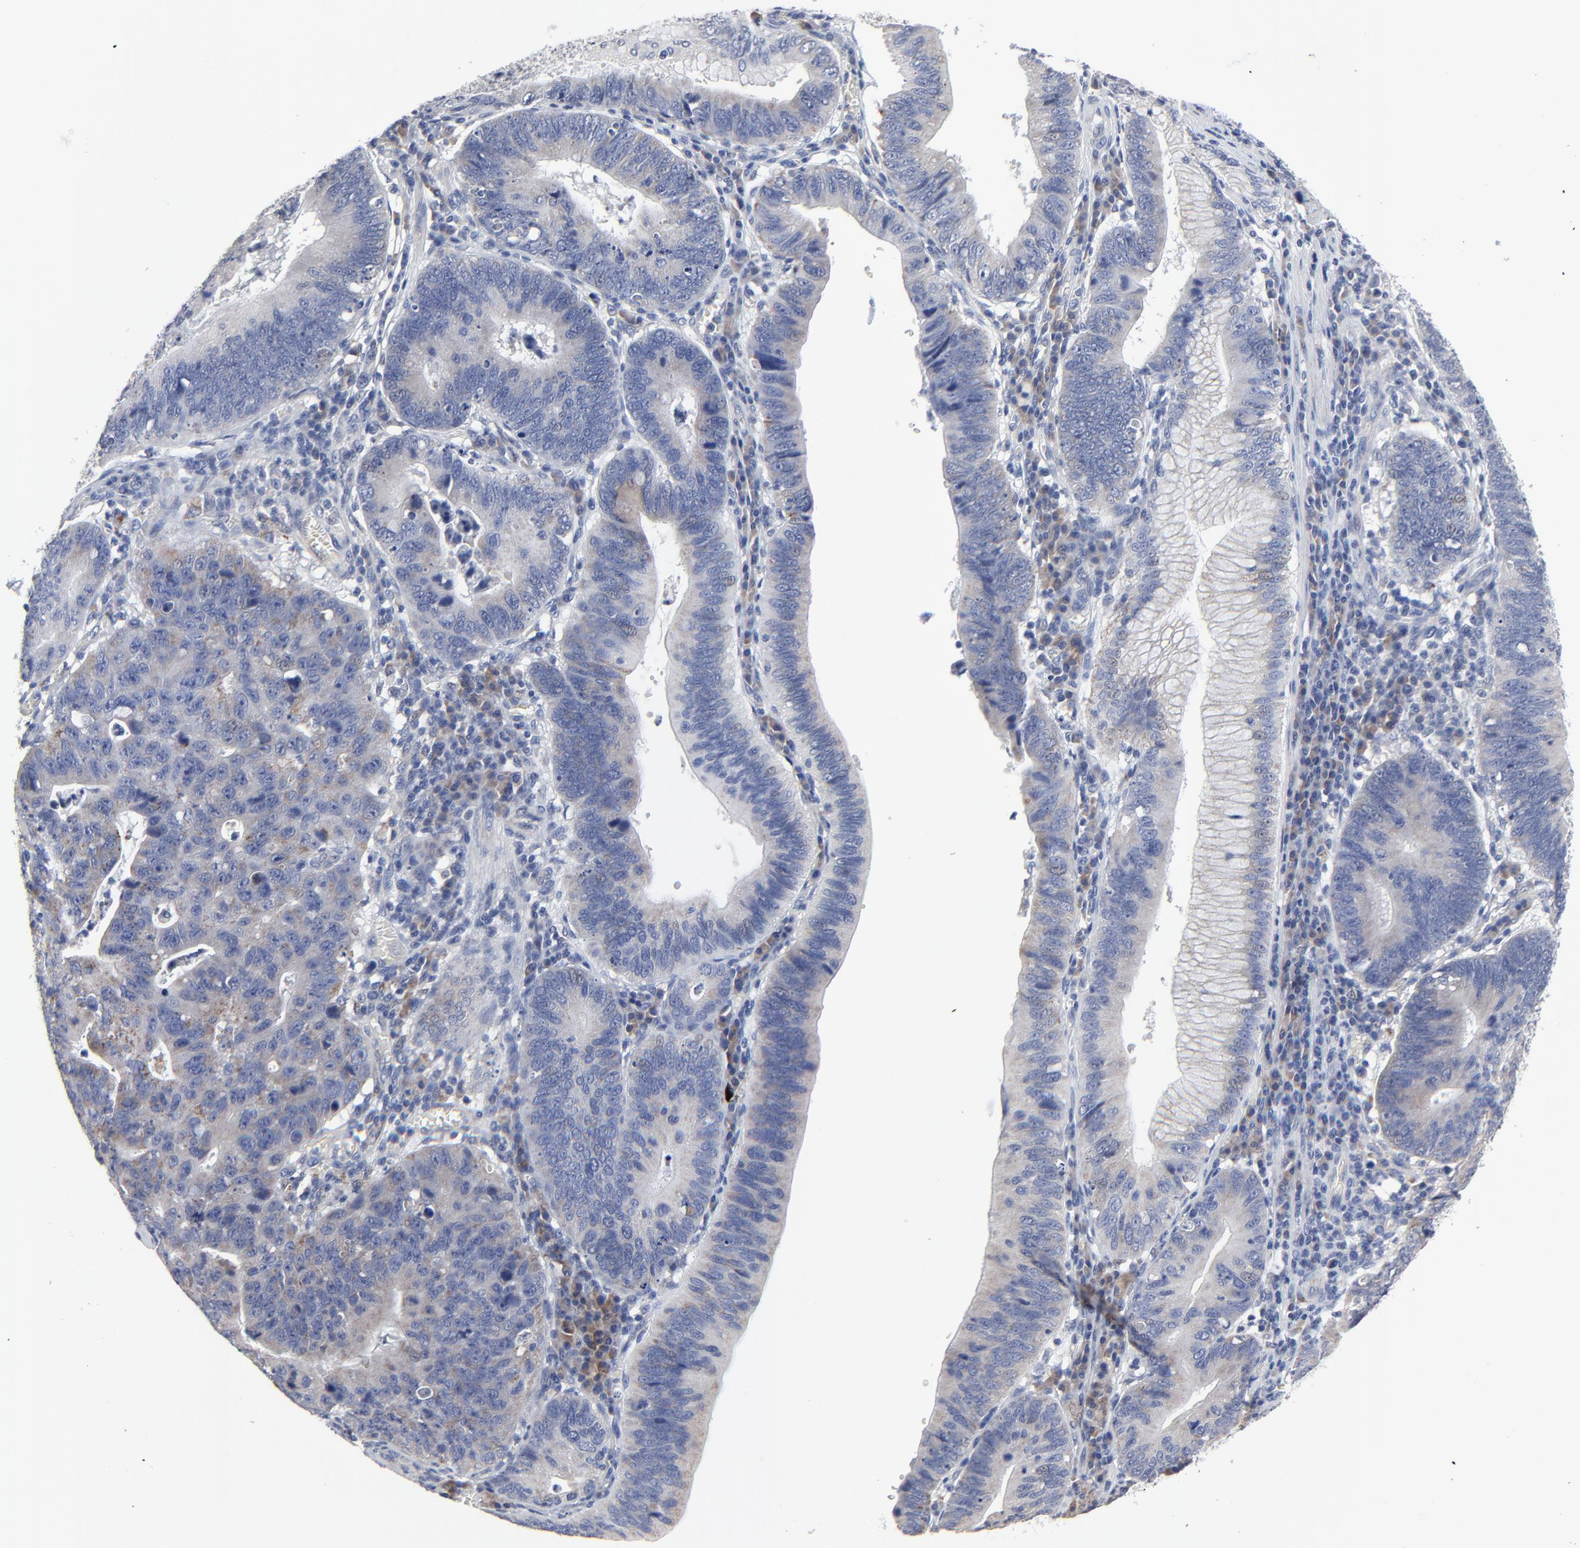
{"staining": {"intensity": "moderate", "quantity": "25%-75%", "location": "cytoplasmic/membranous"}, "tissue": "stomach cancer", "cell_type": "Tumor cells", "image_type": "cancer", "snomed": [{"axis": "morphology", "description": "Adenocarcinoma, NOS"}, {"axis": "topography", "description": "Stomach"}], "caption": "A histopathology image showing moderate cytoplasmic/membranous positivity in approximately 25%-75% of tumor cells in stomach cancer (adenocarcinoma), as visualized by brown immunohistochemical staining.", "gene": "DHRSX", "patient": {"sex": "male", "age": 59}}